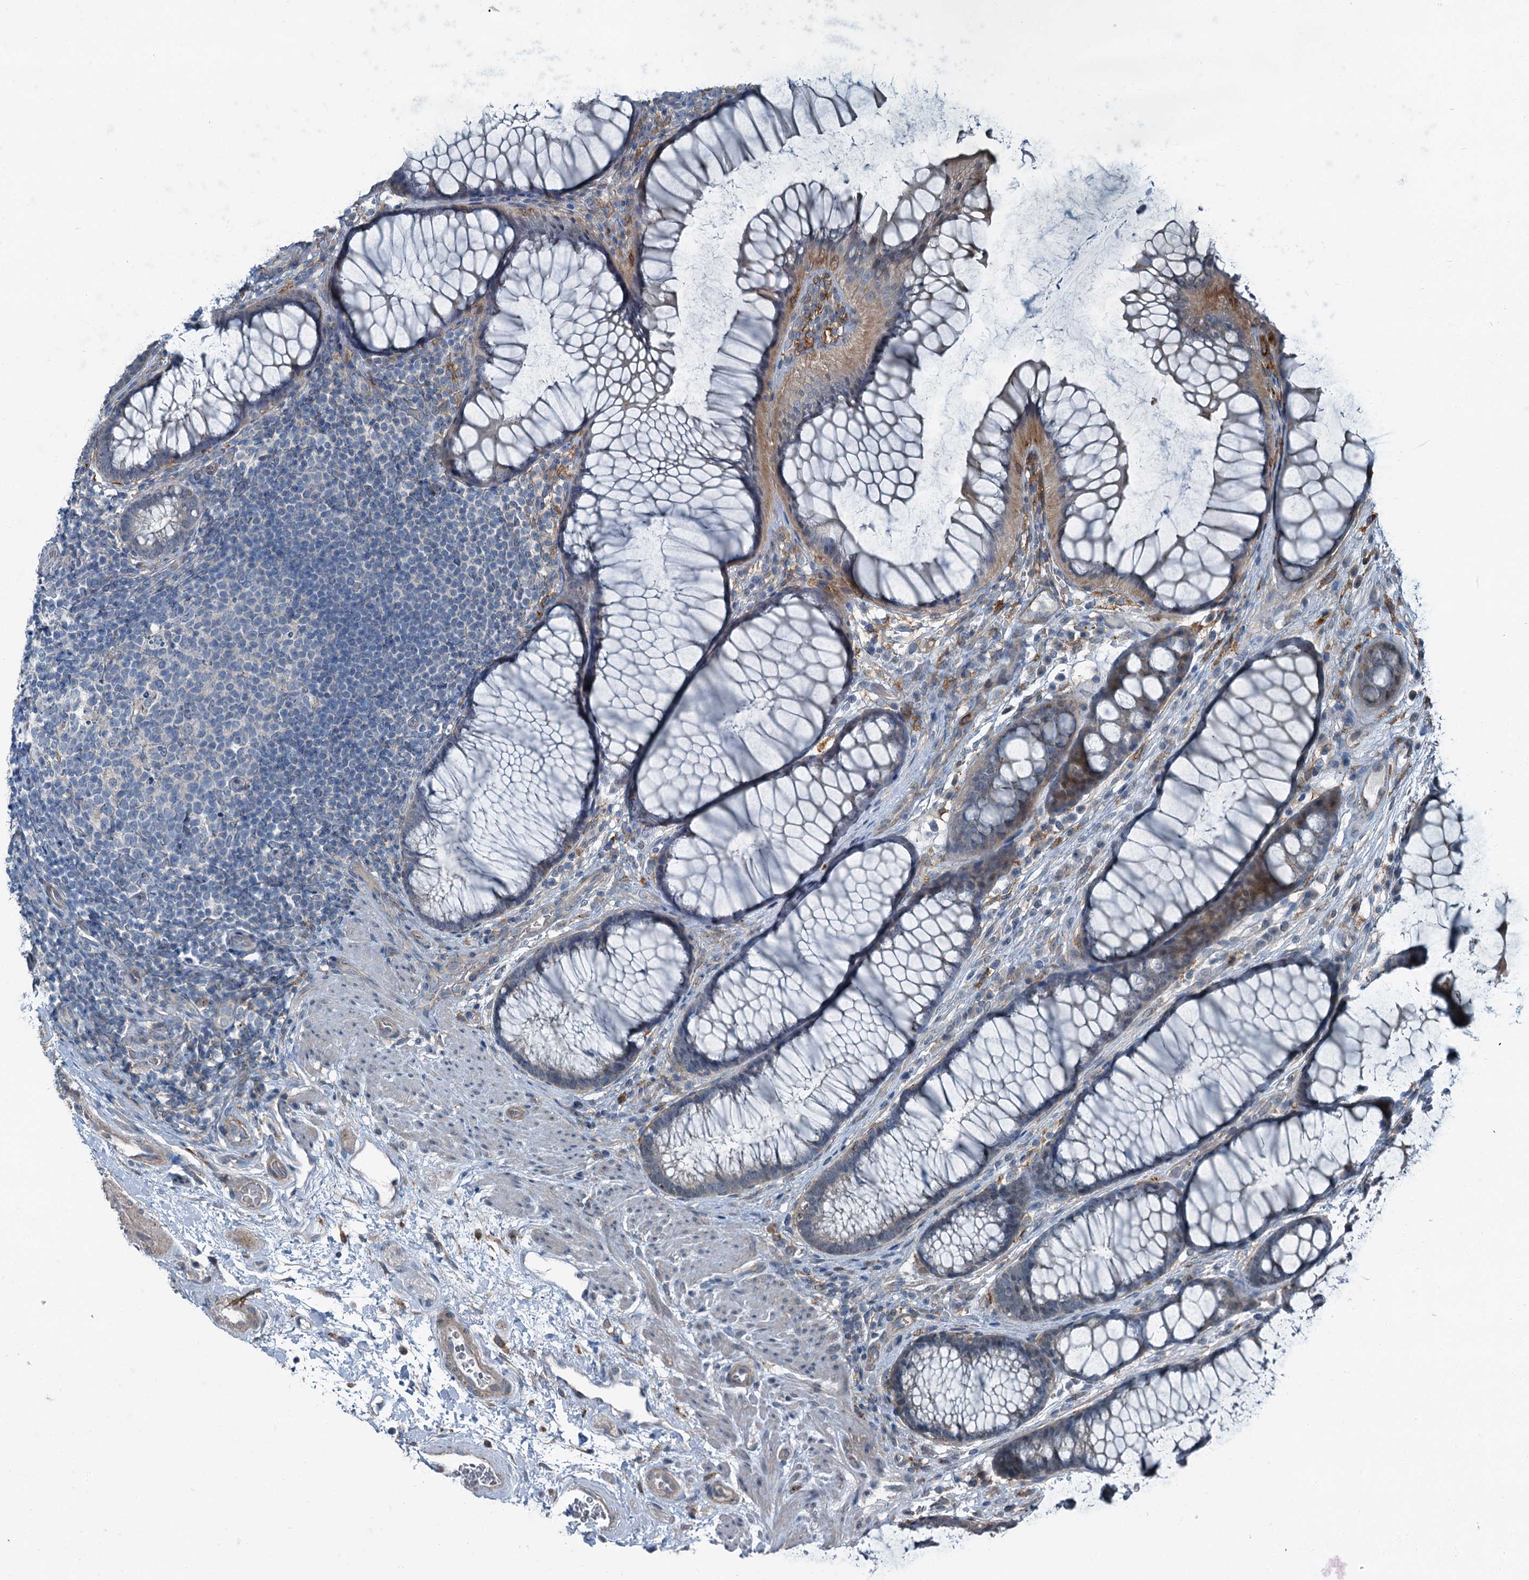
{"staining": {"intensity": "weak", "quantity": ">75%", "location": "cytoplasmic/membranous"}, "tissue": "colon", "cell_type": "Endothelial cells", "image_type": "normal", "snomed": [{"axis": "morphology", "description": "Normal tissue, NOS"}, {"axis": "topography", "description": "Colon"}], "caption": "A brown stain labels weak cytoplasmic/membranous expression of a protein in endothelial cells of unremarkable human colon.", "gene": "AXL", "patient": {"sex": "female", "age": 82}}